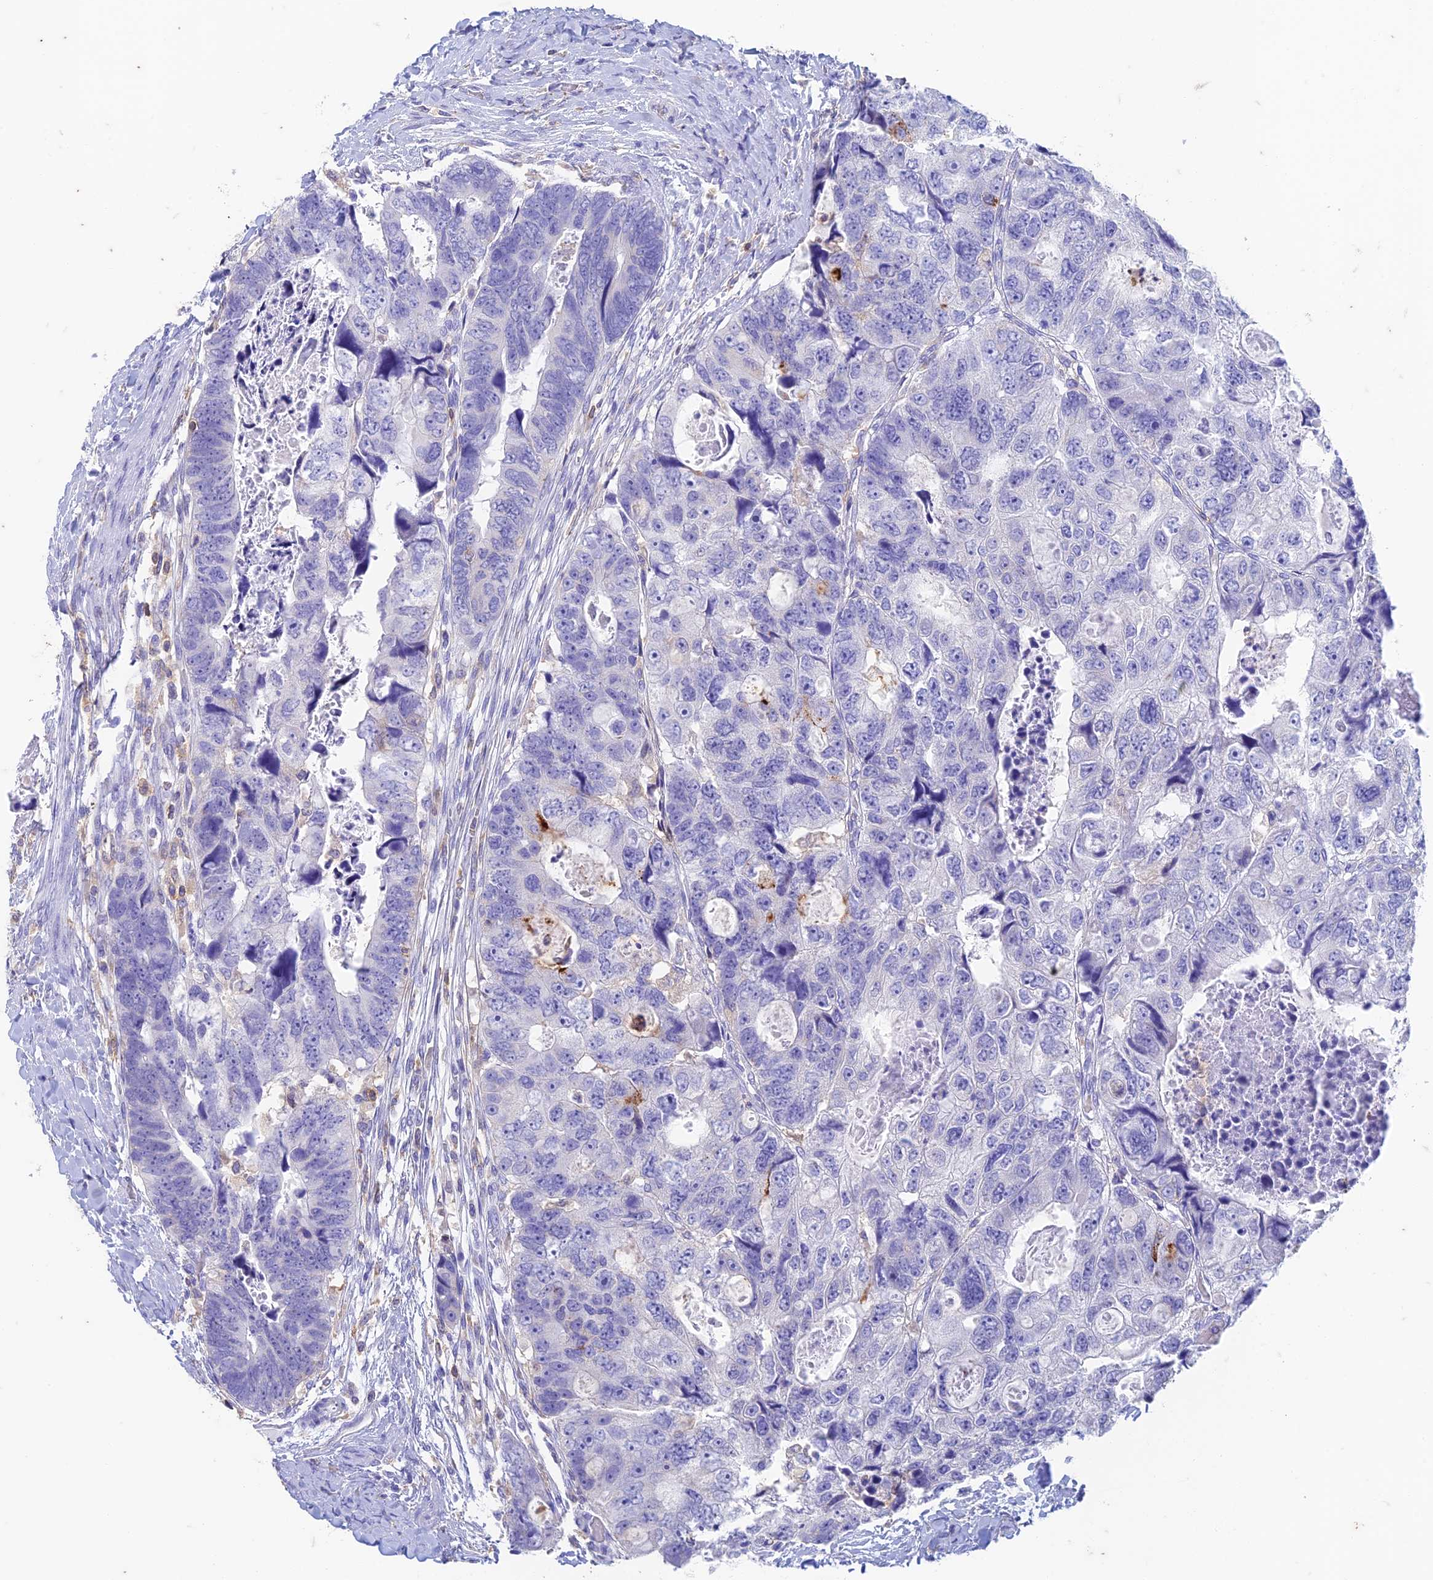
{"staining": {"intensity": "negative", "quantity": "none", "location": "none"}, "tissue": "colorectal cancer", "cell_type": "Tumor cells", "image_type": "cancer", "snomed": [{"axis": "morphology", "description": "Adenocarcinoma, NOS"}, {"axis": "topography", "description": "Rectum"}], "caption": "IHC histopathology image of human colorectal adenocarcinoma stained for a protein (brown), which displays no positivity in tumor cells.", "gene": "FGF7", "patient": {"sex": "male", "age": 59}}